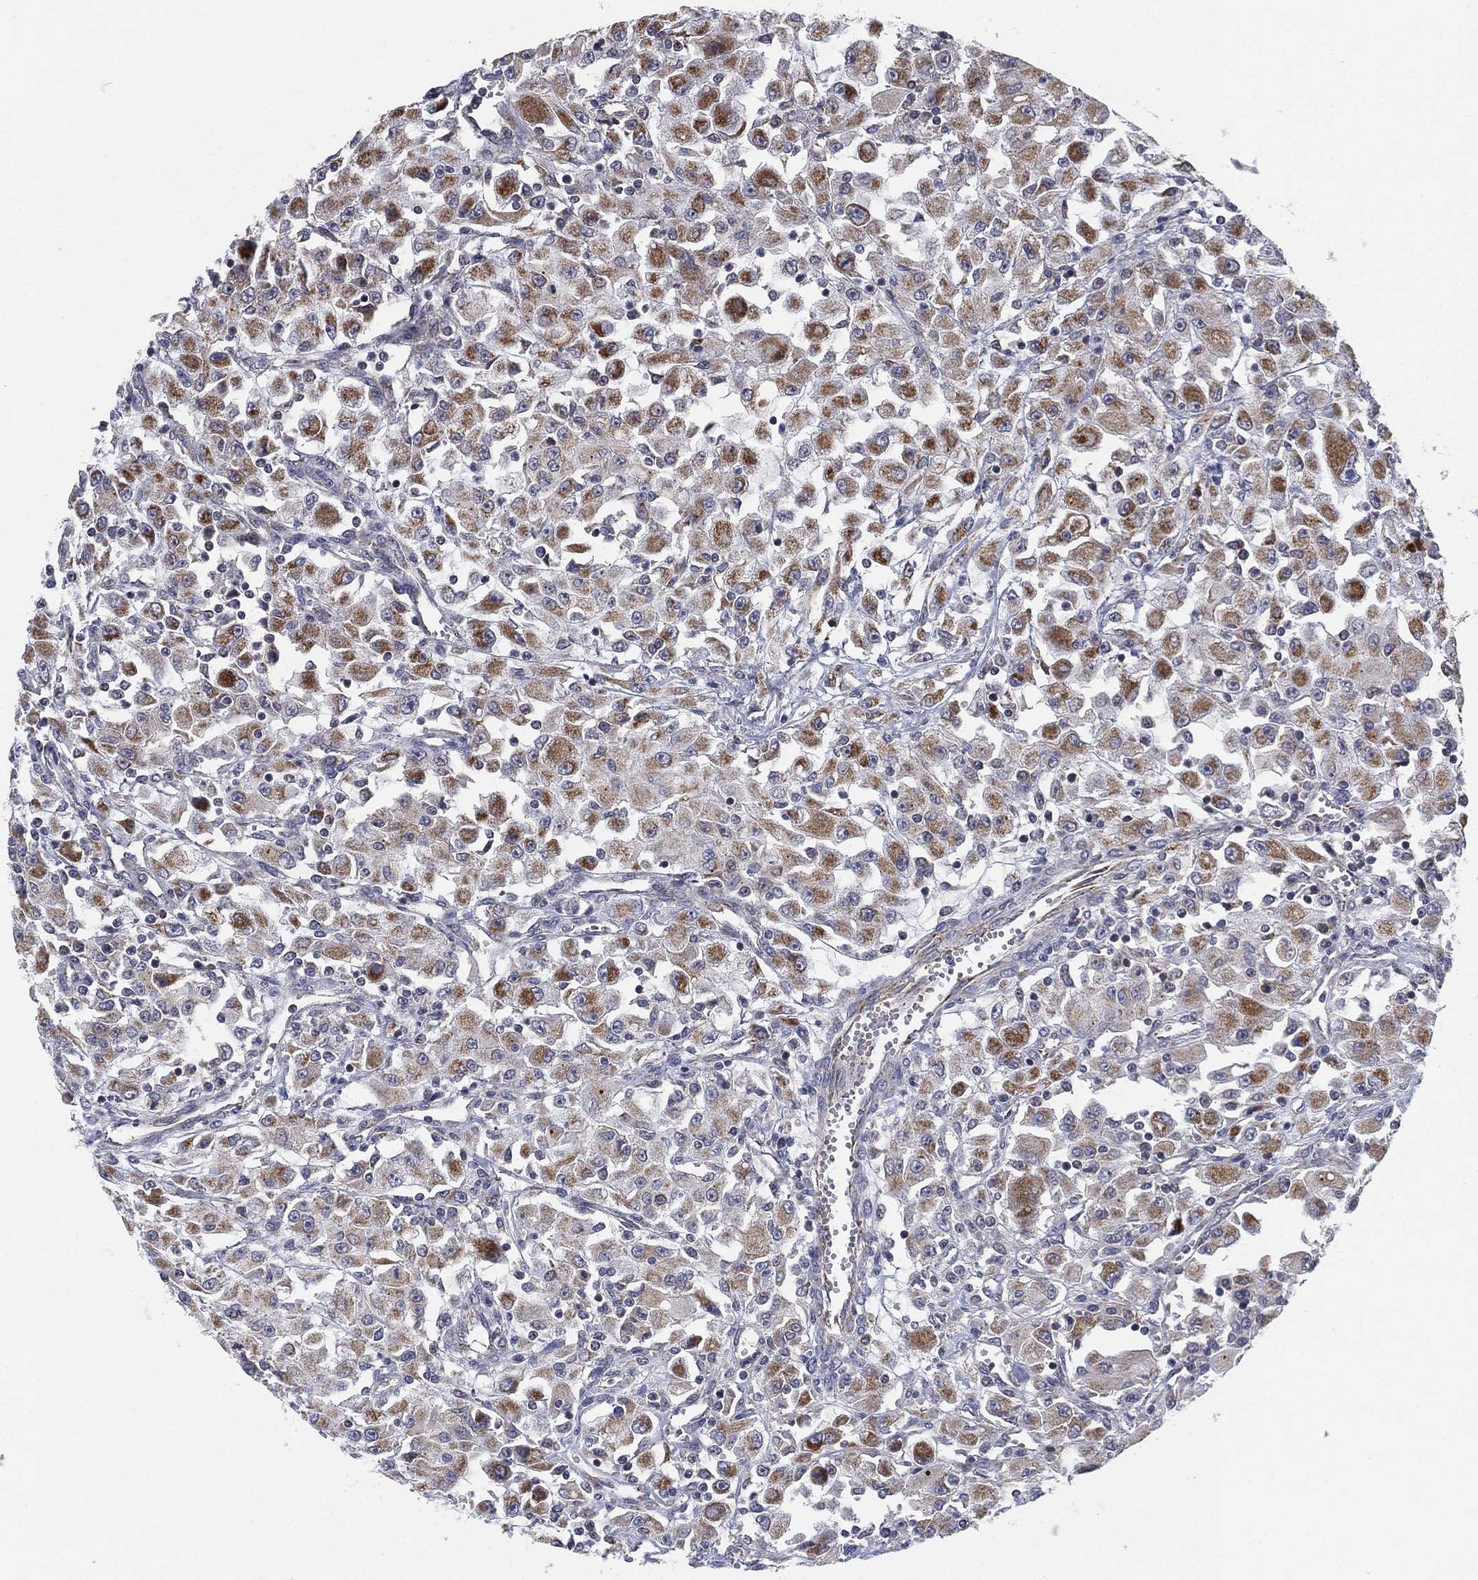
{"staining": {"intensity": "moderate", "quantity": "25%-75%", "location": "cytoplasmic/membranous"}, "tissue": "renal cancer", "cell_type": "Tumor cells", "image_type": "cancer", "snomed": [{"axis": "morphology", "description": "Adenocarcinoma, NOS"}, {"axis": "topography", "description": "Kidney"}], "caption": "Tumor cells show moderate cytoplasmic/membranous staining in approximately 25%-75% of cells in renal cancer.", "gene": "PSMG4", "patient": {"sex": "female", "age": 67}}